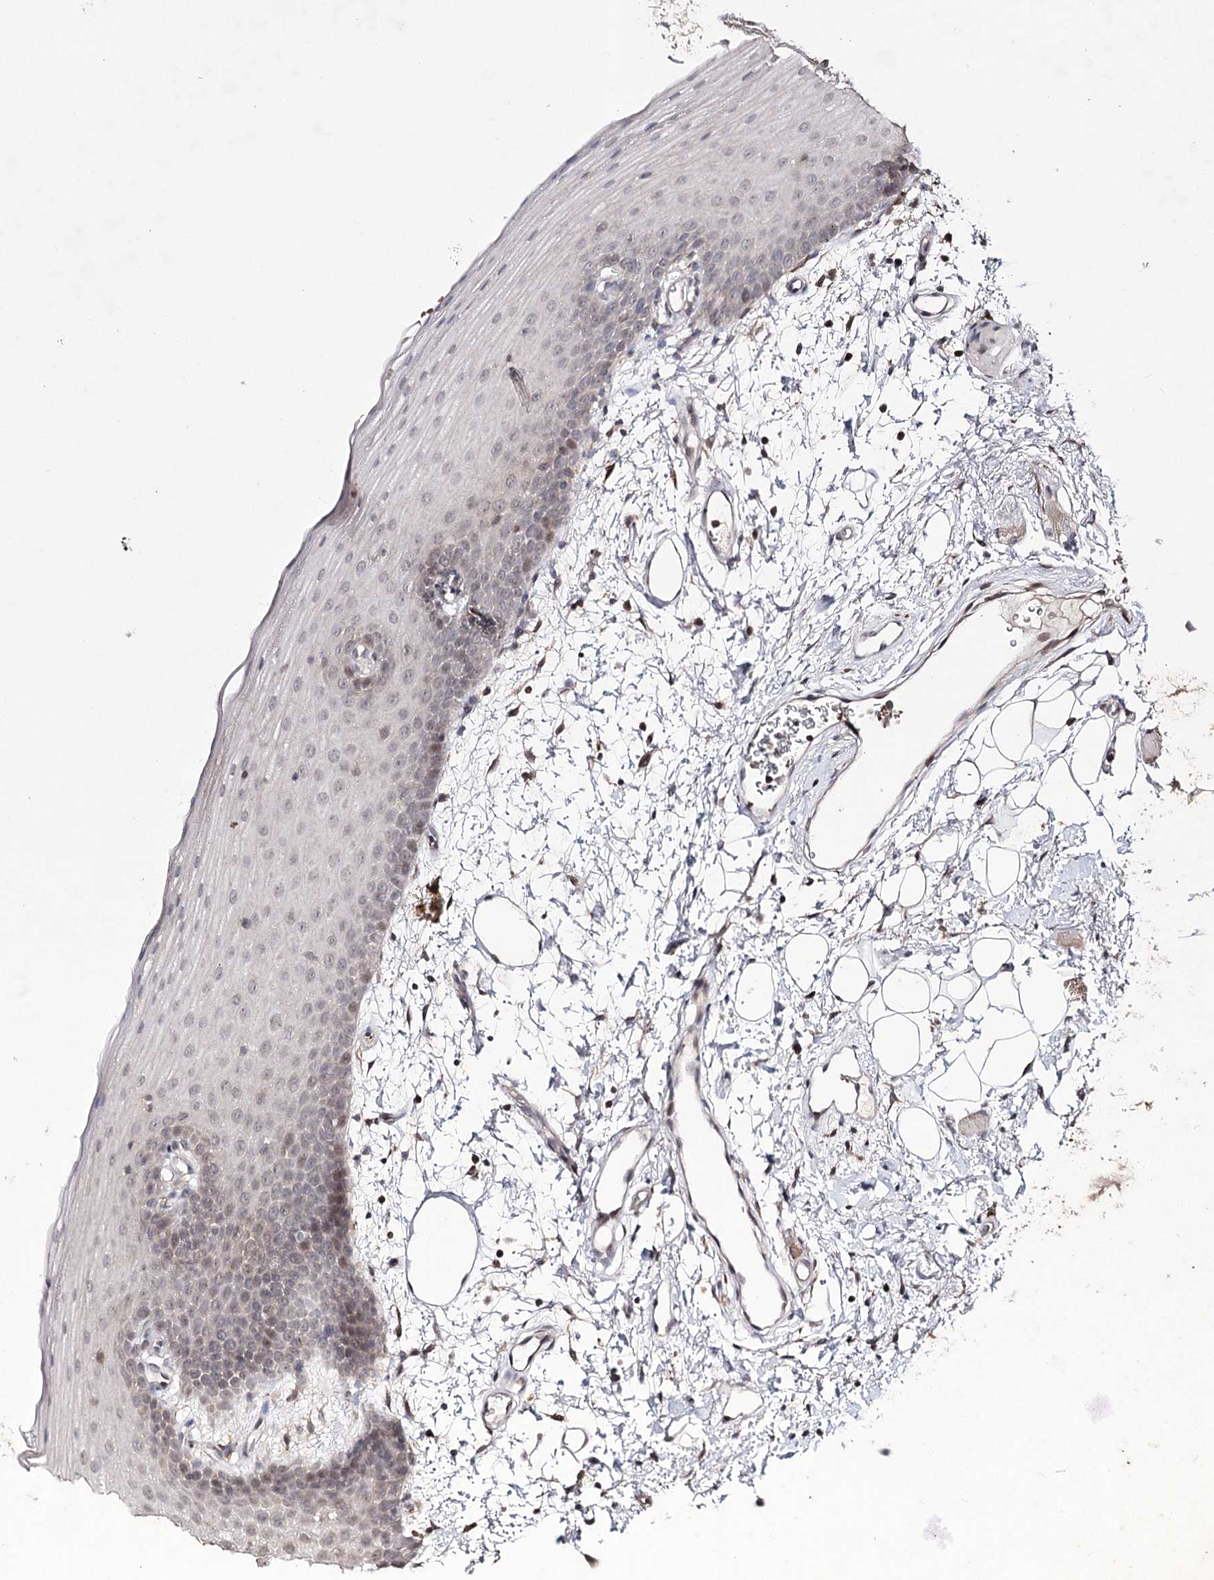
{"staining": {"intensity": "weak", "quantity": "25%-75%", "location": "nuclear"}, "tissue": "oral mucosa", "cell_type": "Squamous epithelial cells", "image_type": "normal", "snomed": [{"axis": "morphology", "description": "Normal tissue, NOS"}, {"axis": "topography", "description": "Oral tissue"}], "caption": "Normal oral mucosa demonstrates weak nuclear positivity in approximately 25%-75% of squamous epithelial cells, visualized by immunohistochemistry. Immunohistochemistry (ihc) stains the protein of interest in brown and the nuclei are stained blue.", "gene": "HSD11B2", "patient": {"sex": "male", "age": 68}}